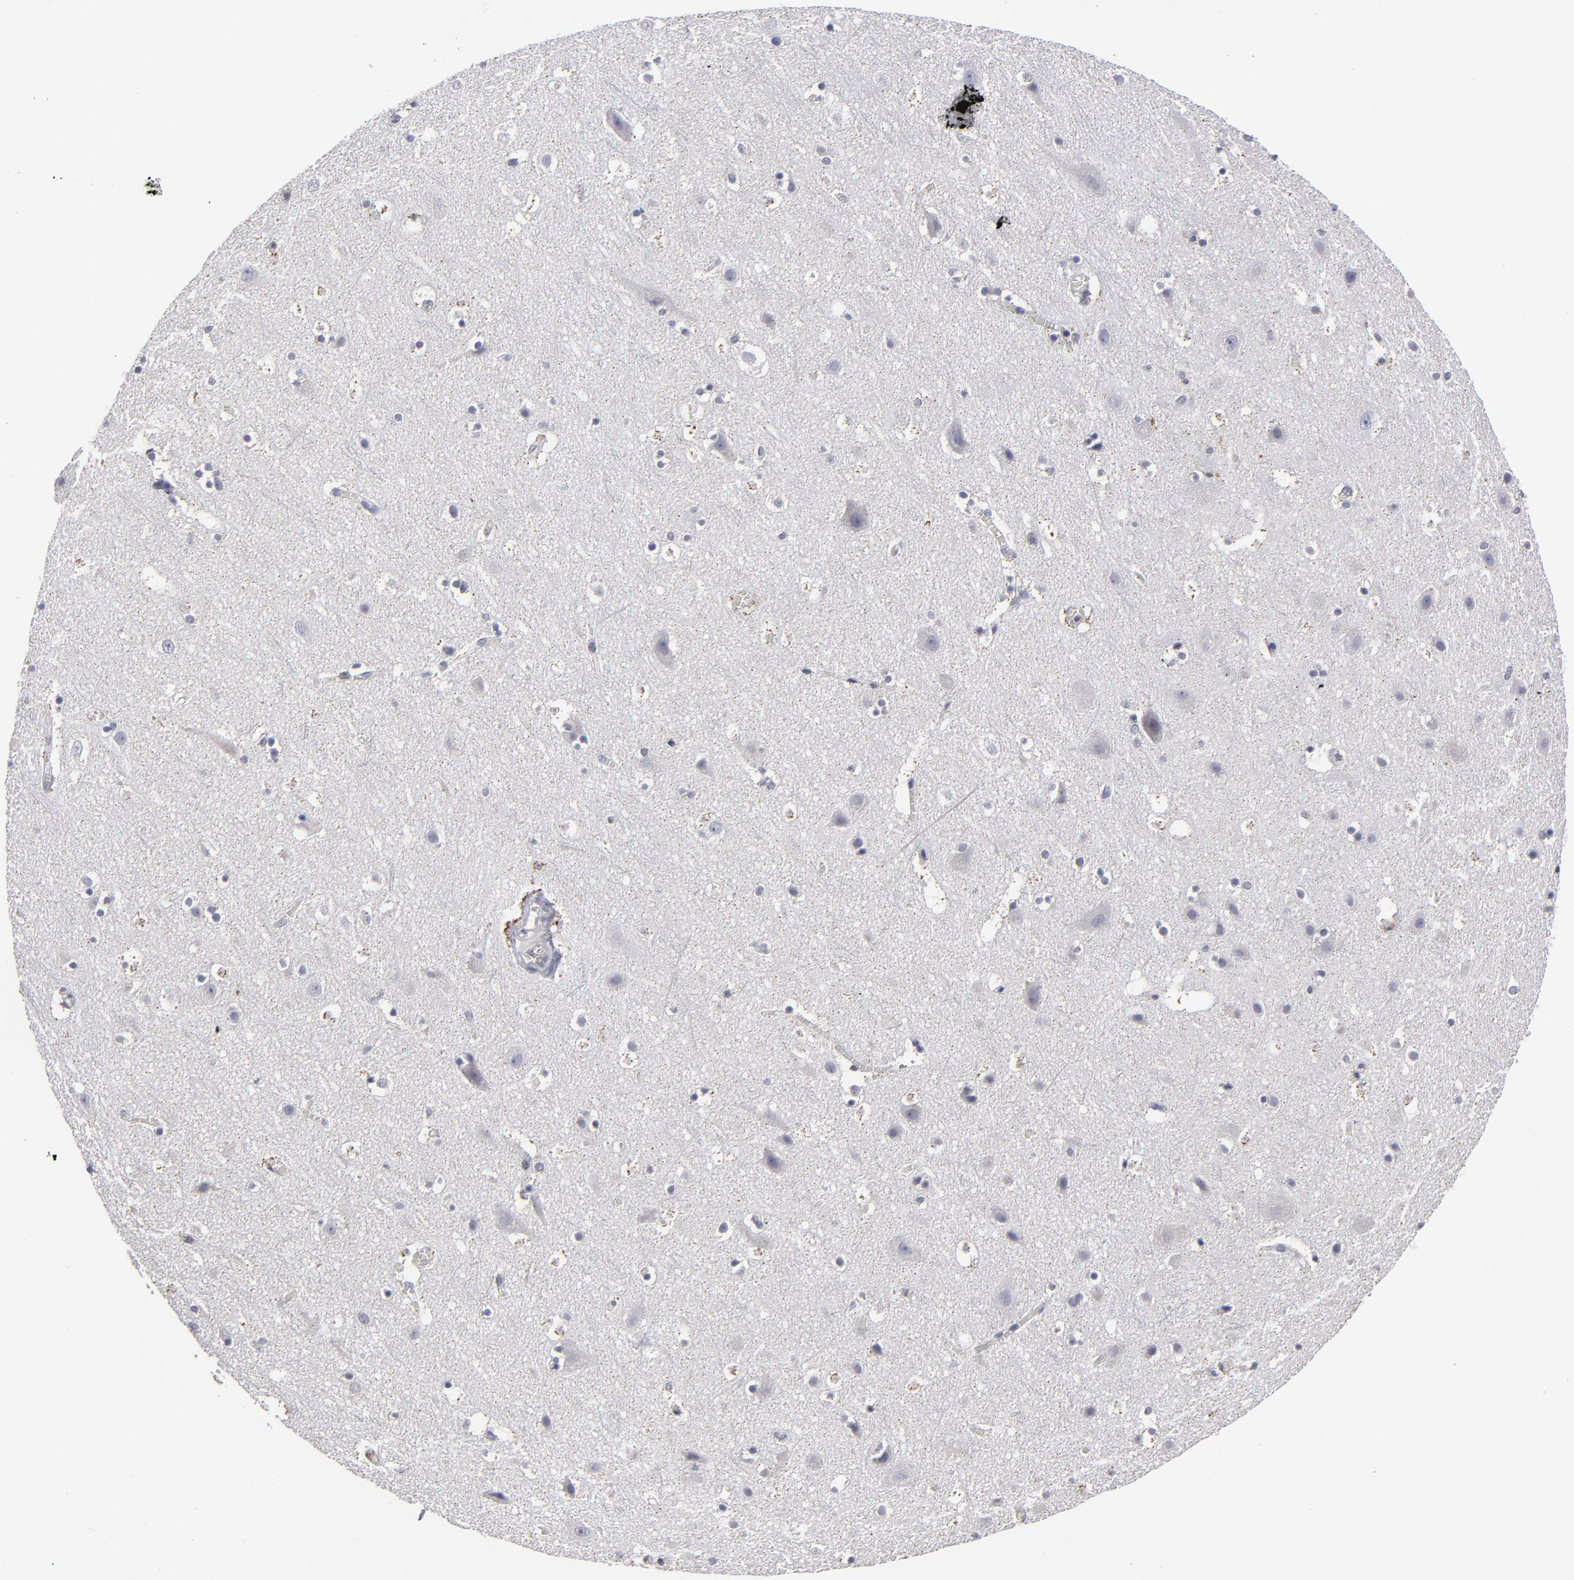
{"staining": {"intensity": "negative", "quantity": "none", "location": "none"}, "tissue": "cerebral cortex", "cell_type": "Endothelial cells", "image_type": "normal", "snomed": [{"axis": "morphology", "description": "Normal tissue, NOS"}, {"axis": "topography", "description": "Cerebral cortex"}], "caption": "Endothelial cells are negative for protein expression in benign human cerebral cortex. (Immunohistochemistry (ihc), brightfield microscopy, high magnification).", "gene": "ODF2", "patient": {"sex": "male", "age": 45}}